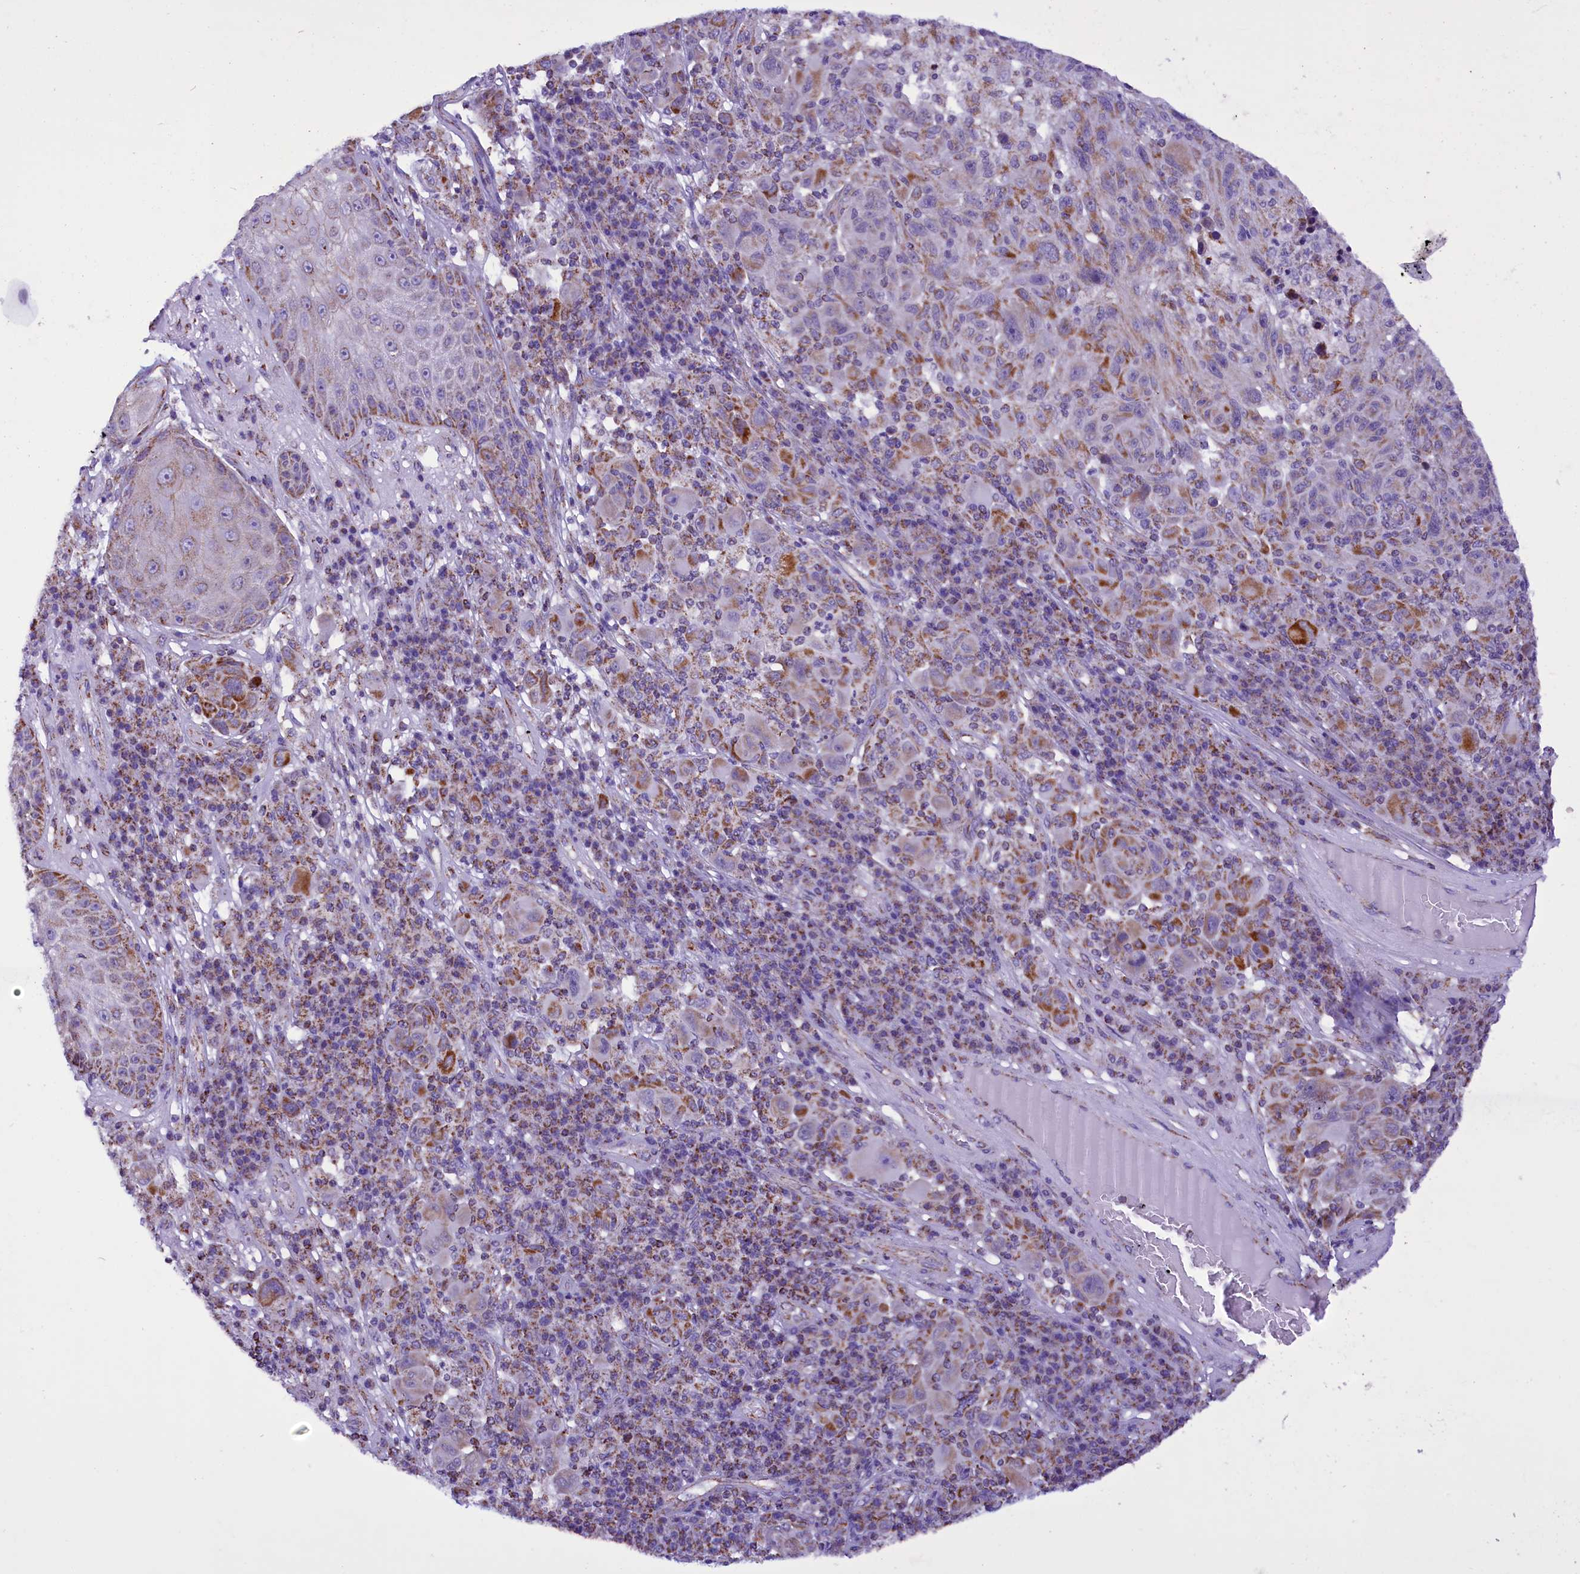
{"staining": {"intensity": "moderate", "quantity": "25%-75%", "location": "cytoplasmic/membranous"}, "tissue": "melanoma", "cell_type": "Tumor cells", "image_type": "cancer", "snomed": [{"axis": "morphology", "description": "Malignant melanoma, NOS"}, {"axis": "topography", "description": "Skin"}], "caption": "The micrograph displays staining of malignant melanoma, revealing moderate cytoplasmic/membranous protein positivity (brown color) within tumor cells. (IHC, brightfield microscopy, high magnification).", "gene": "ICA1L", "patient": {"sex": "male", "age": 53}}